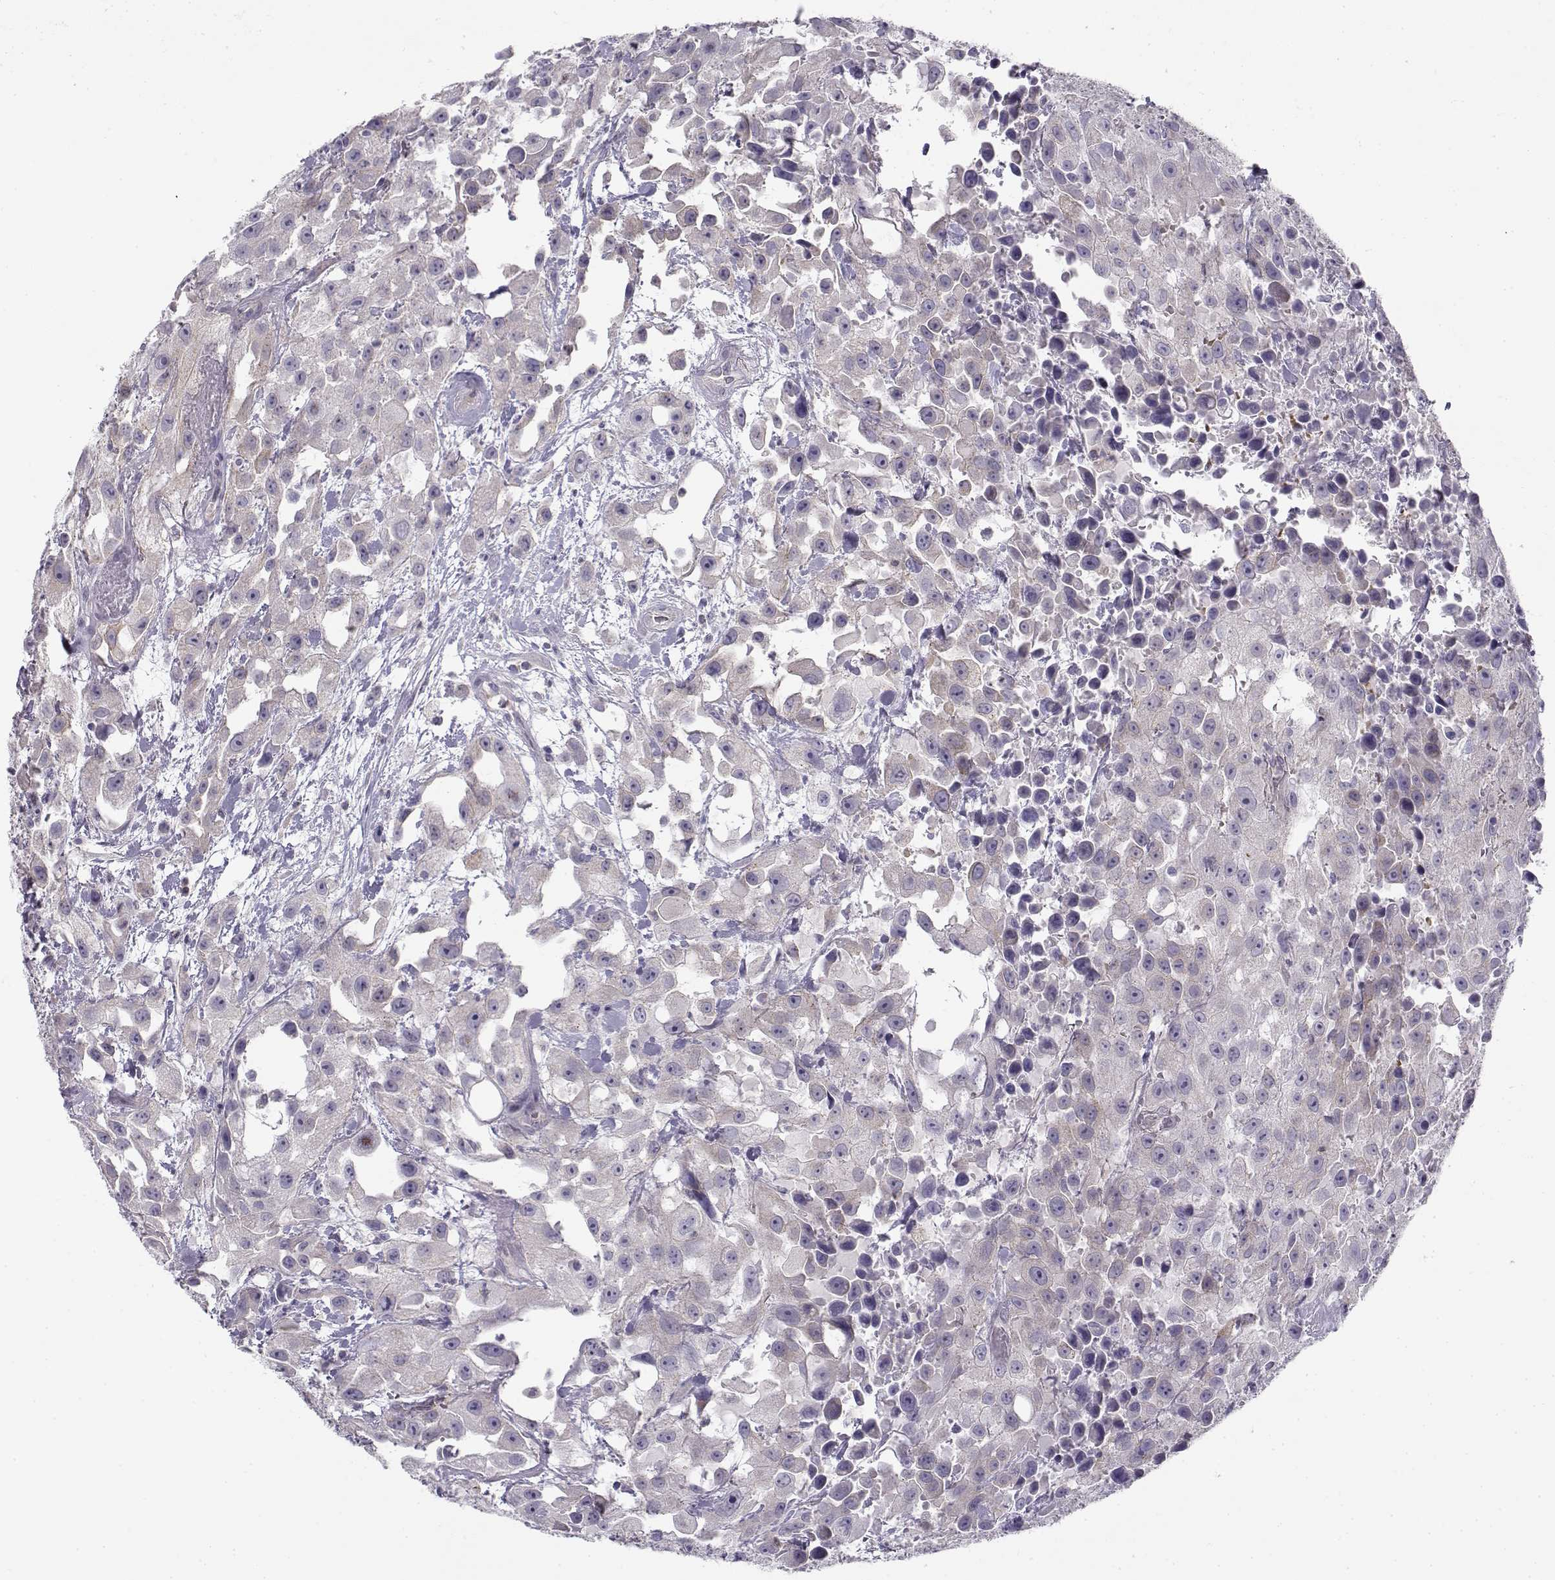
{"staining": {"intensity": "weak", "quantity": "25%-75%", "location": "cytoplasmic/membranous"}, "tissue": "urothelial cancer", "cell_type": "Tumor cells", "image_type": "cancer", "snomed": [{"axis": "morphology", "description": "Urothelial carcinoma, High grade"}, {"axis": "topography", "description": "Urinary bladder"}], "caption": "A brown stain labels weak cytoplasmic/membranous expression of a protein in human urothelial cancer tumor cells. (DAB (3,3'-diaminobenzidine) = brown stain, brightfield microscopy at high magnification).", "gene": "MYO1A", "patient": {"sex": "male", "age": 79}}